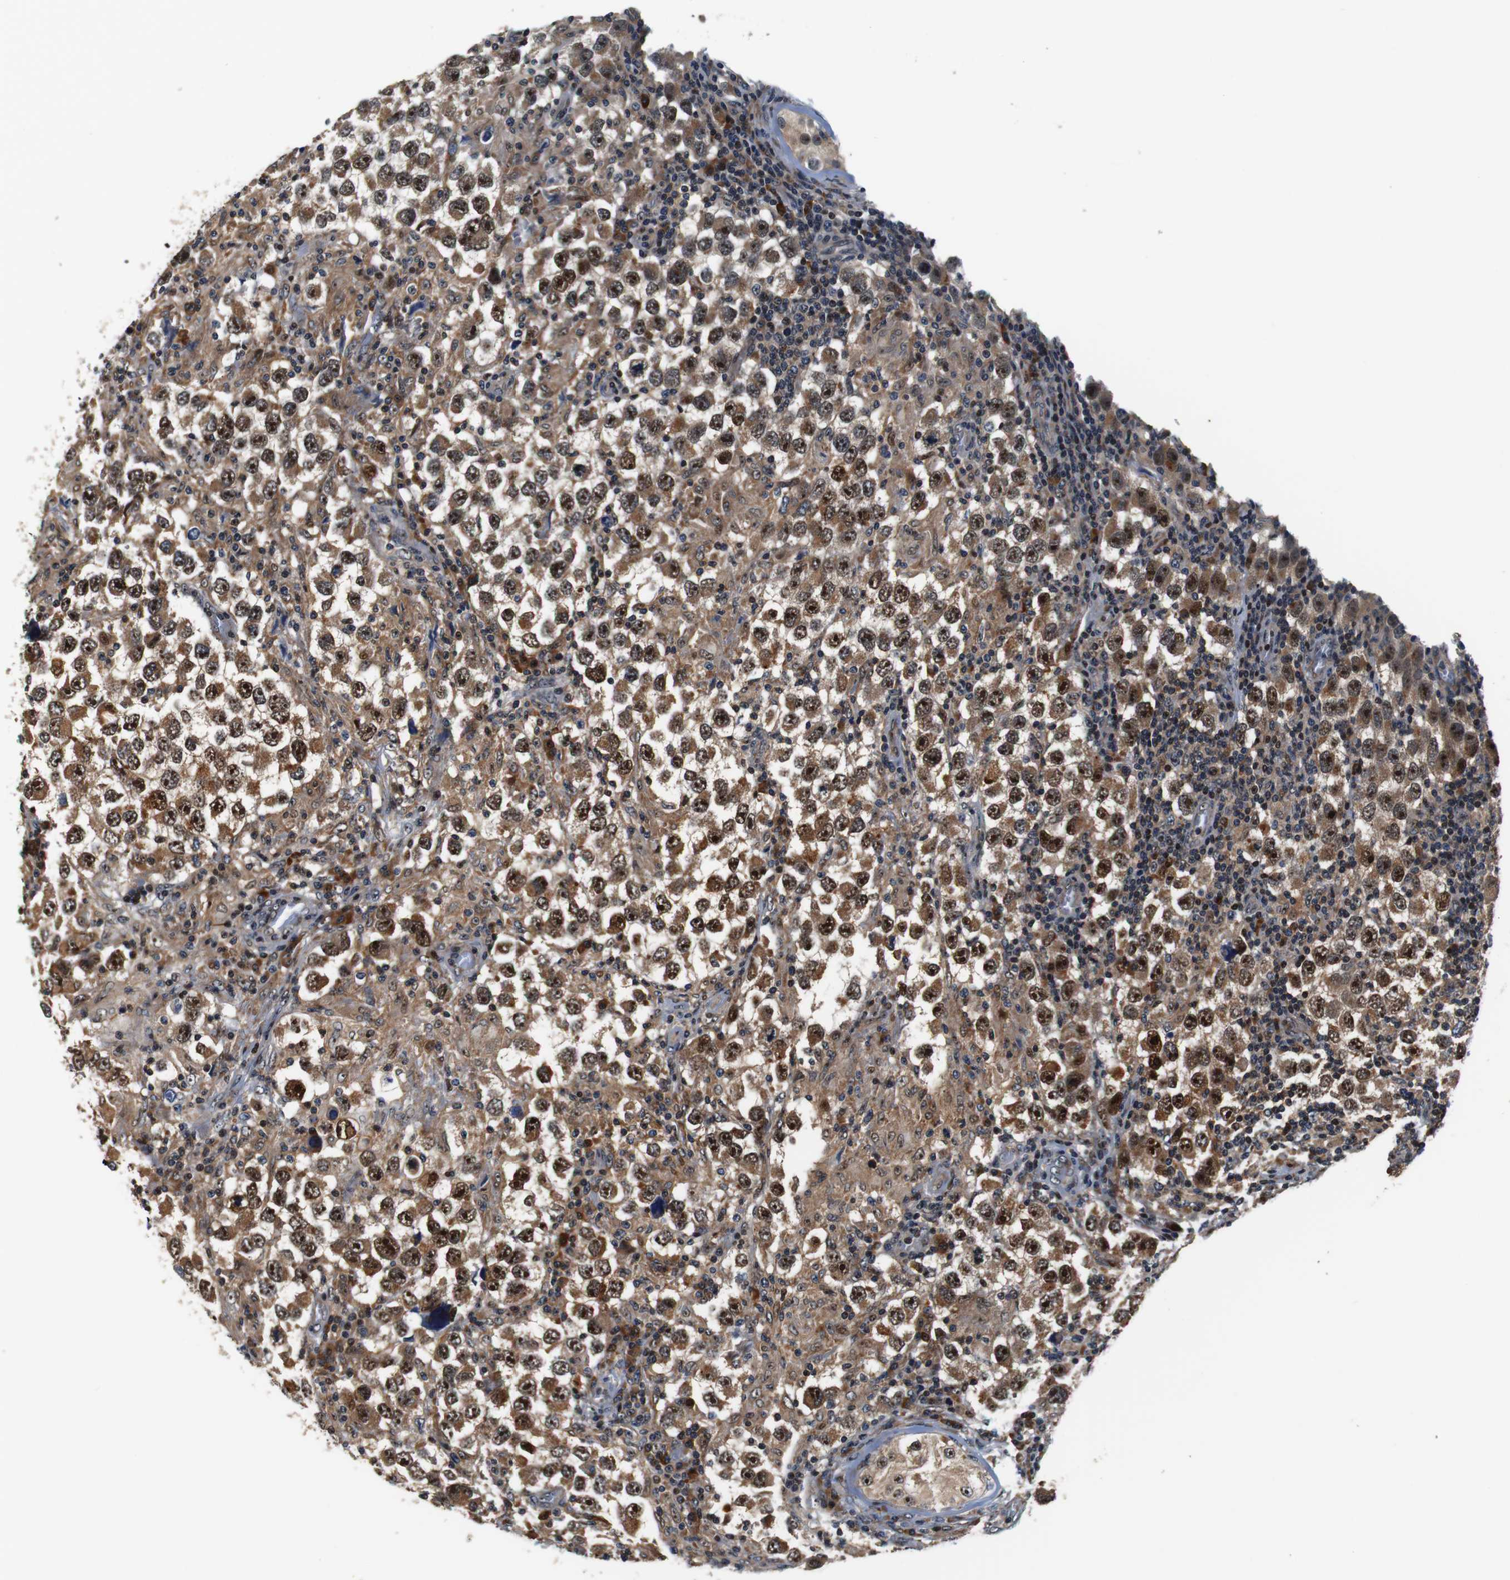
{"staining": {"intensity": "strong", "quantity": ">75%", "location": "cytoplasmic/membranous,nuclear"}, "tissue": "testis cancer", "cell_type": "Tumor cells", "image_type": "cancer", "snomed": [{"axis": "morphology", "description": "Carcinoma, Embryonal, NOS"}, {"axis": "topography", "description": "Testis"}], "caption": "Brown immunohistochemical staining in testis cancer shows strong cytoplasmic/membranous and nuclear positivity in about >75% of tumor cells.", "gene": "LRP4", "patient": {"sex": "male", "age": 21}}